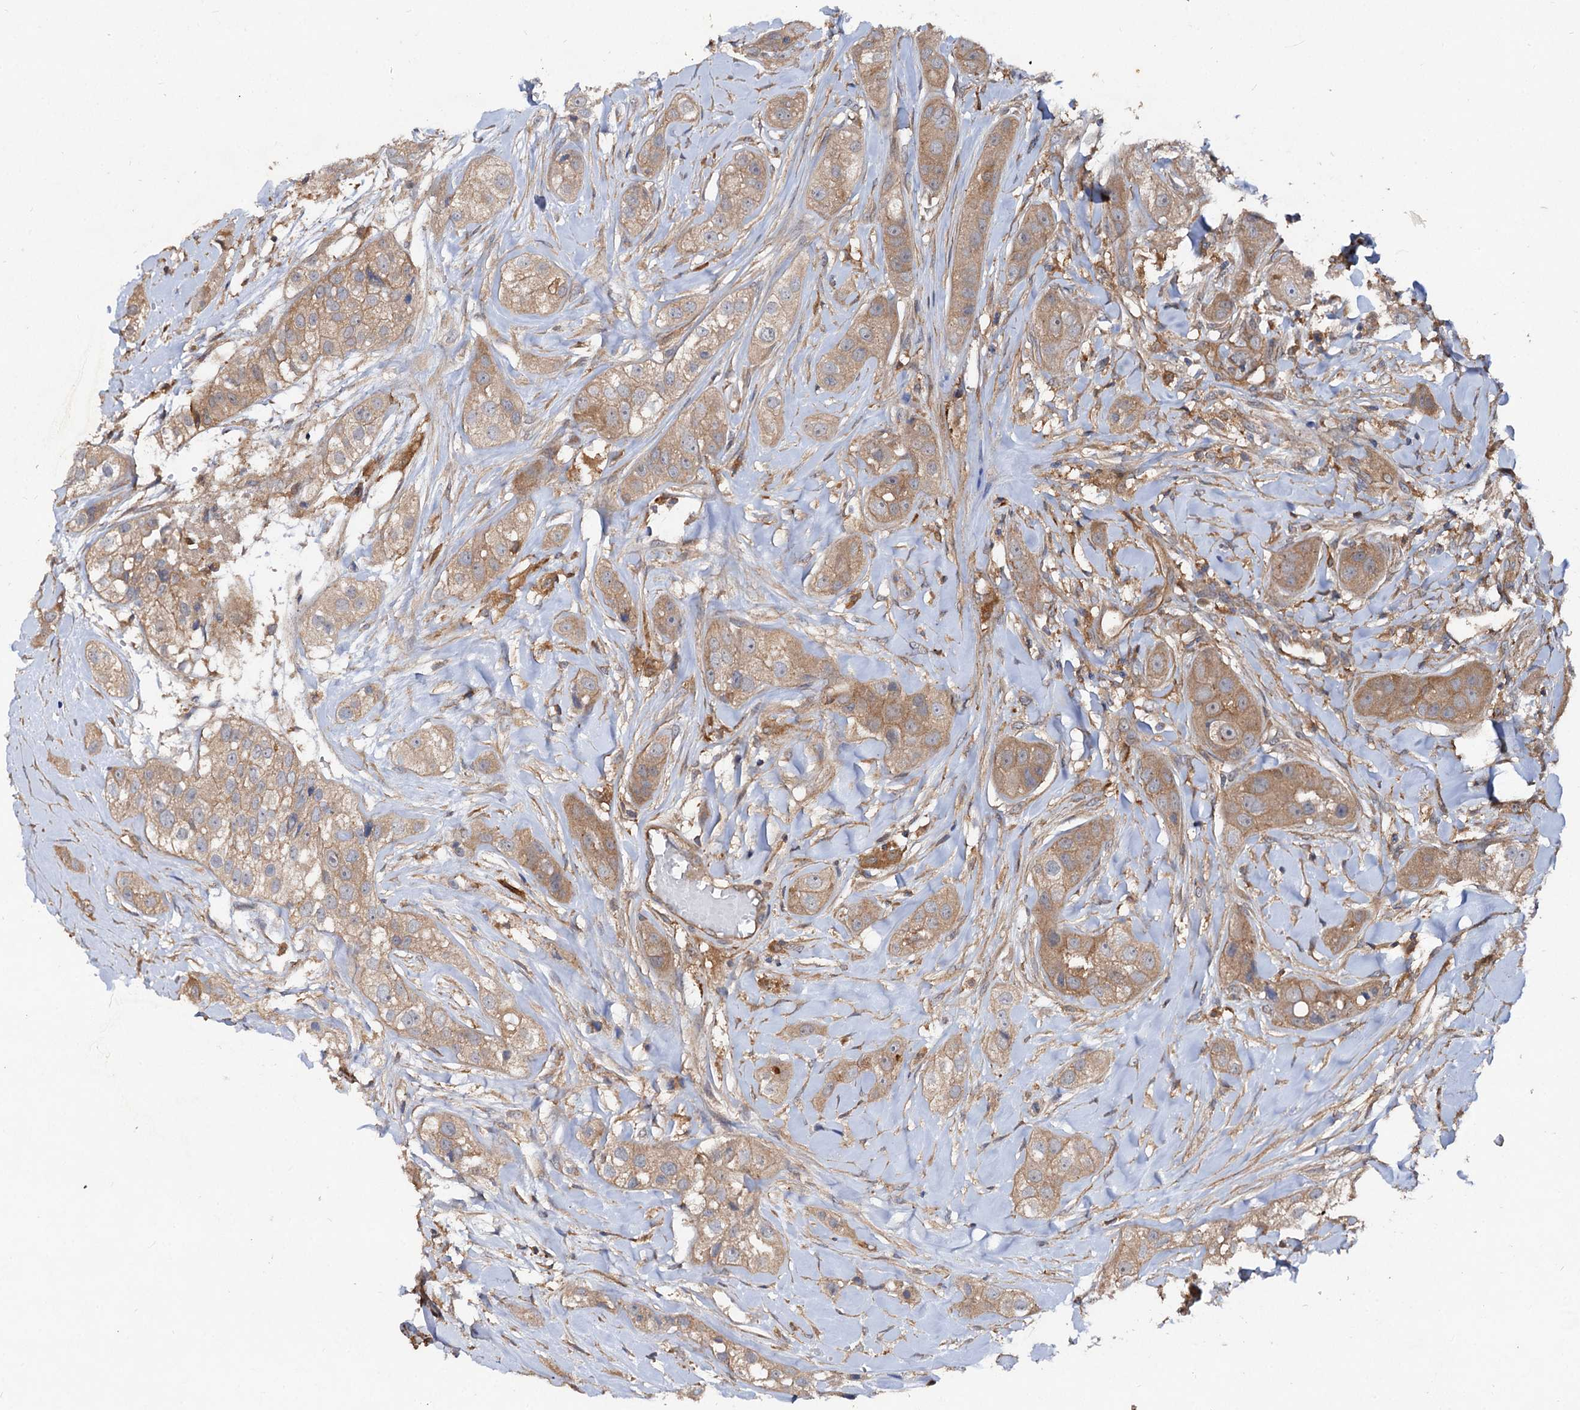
{"staining": {"intensity": "moderate", "quantity": ">75%", "location": "cytoplasmic/membranous"}, "tissue": "head and neck cancer", "cell_type": "Tumor cells", "image_type": "cancer", "snomed": [{"axis": "morphology", "description": "Normal tissue, NOS"}, {"axis": "morphology", "description": "Squamous cell carcinoma, NOS"}, {"axis": "topography", "description": "Skeletal muscle"}, {"axis": "topography", "description": "Head-Neck"}], "caption": "Moderate cytoplasmic/membranous expression is appreciated in about >75% of tumor cells in head and neck squamous cell carcinoma.", "gene": "VPS29", "patient": {"sex": "male", "age": 51}}